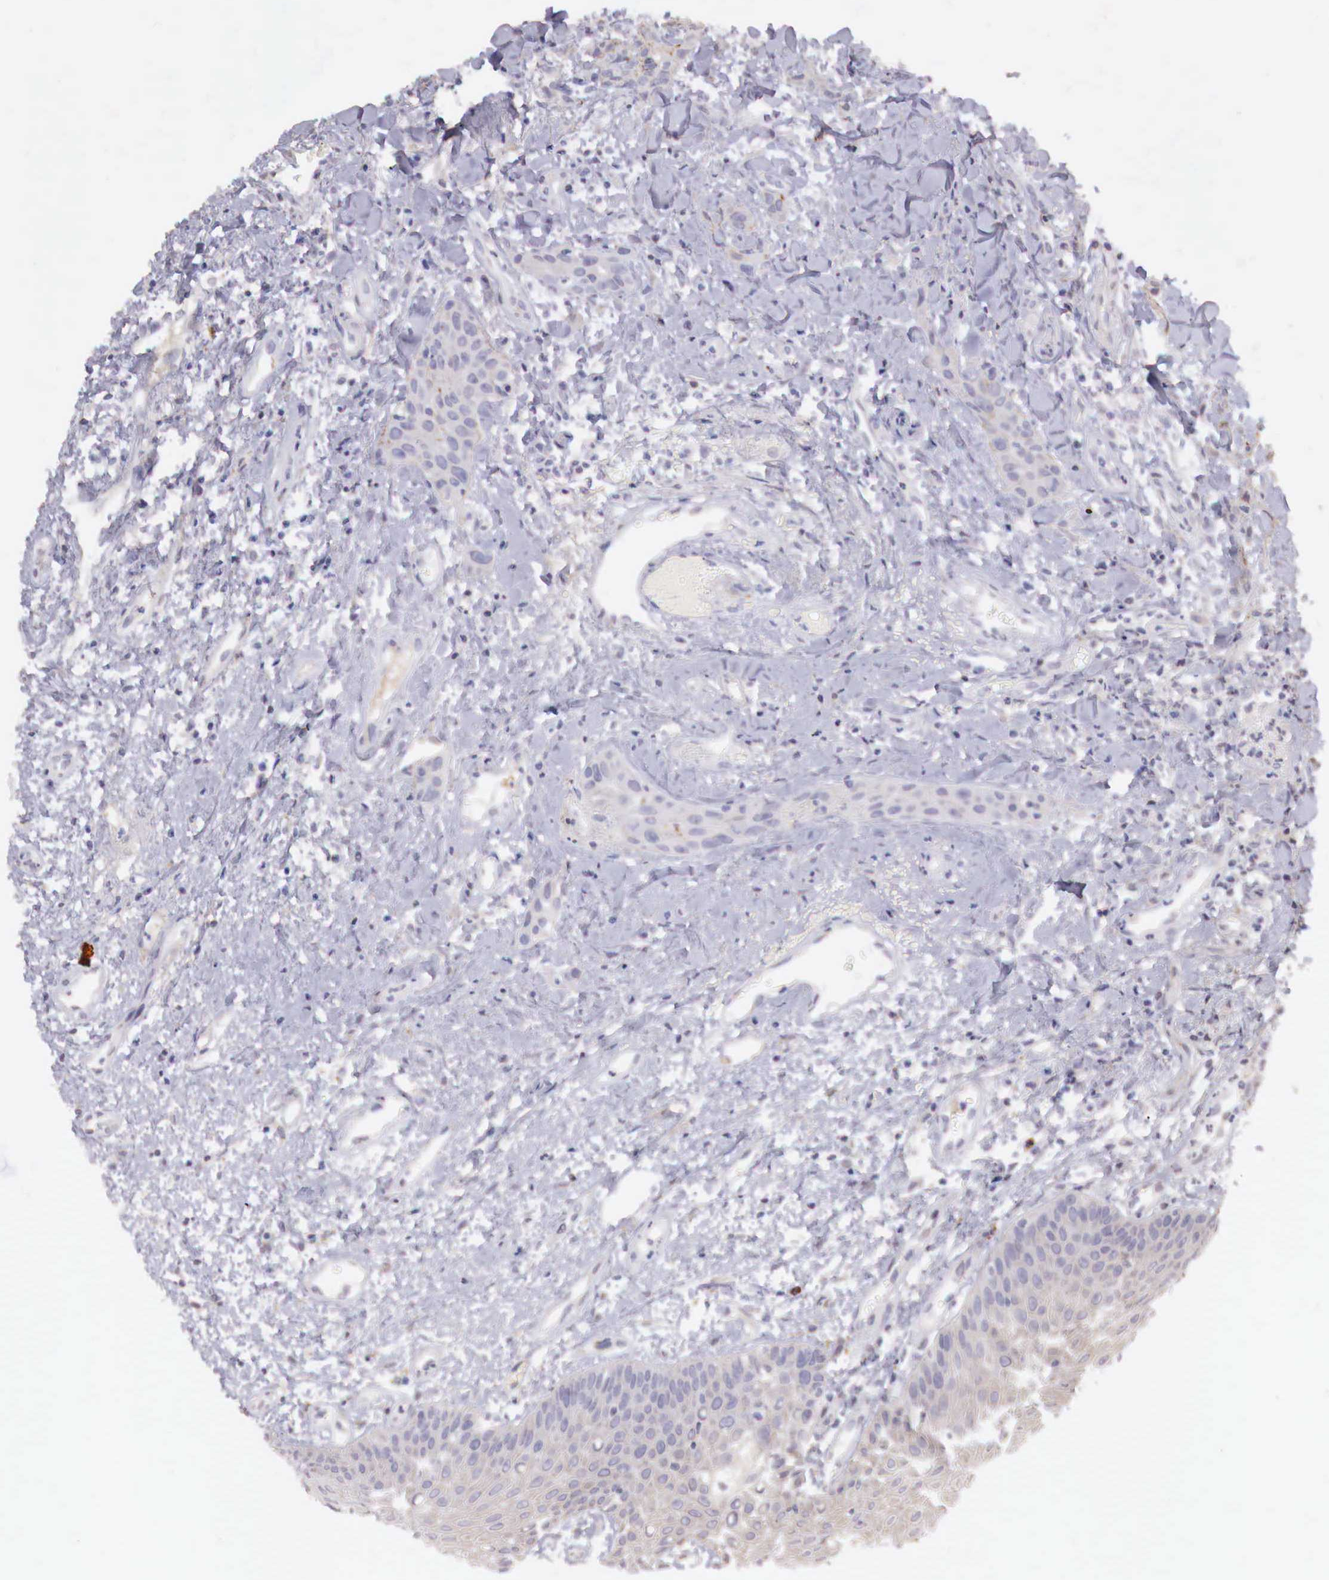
{"staining": {"intensity": "negative", "quantity": "none", "location": "none"}, "tissue": "oral mucosa", "cell_type": "Squamous epithelial cells", "image_type": "normal", "snomed": [{"axis": "morphology", "description": "Normal tissue, NOS"}, {"axis": "topography", "description": "Oral tissue"}], "caption": "The histopathology image displays no staining of squamous epithelial cells in unremarkable oral mucosa. (DAB (3,3'-diaminobenzidine) immunohistochemistry (IHC) with hematoxylin counter stain).", "gene": "XPNPEP2", "patient": {"sex": "male", "age": 54}}